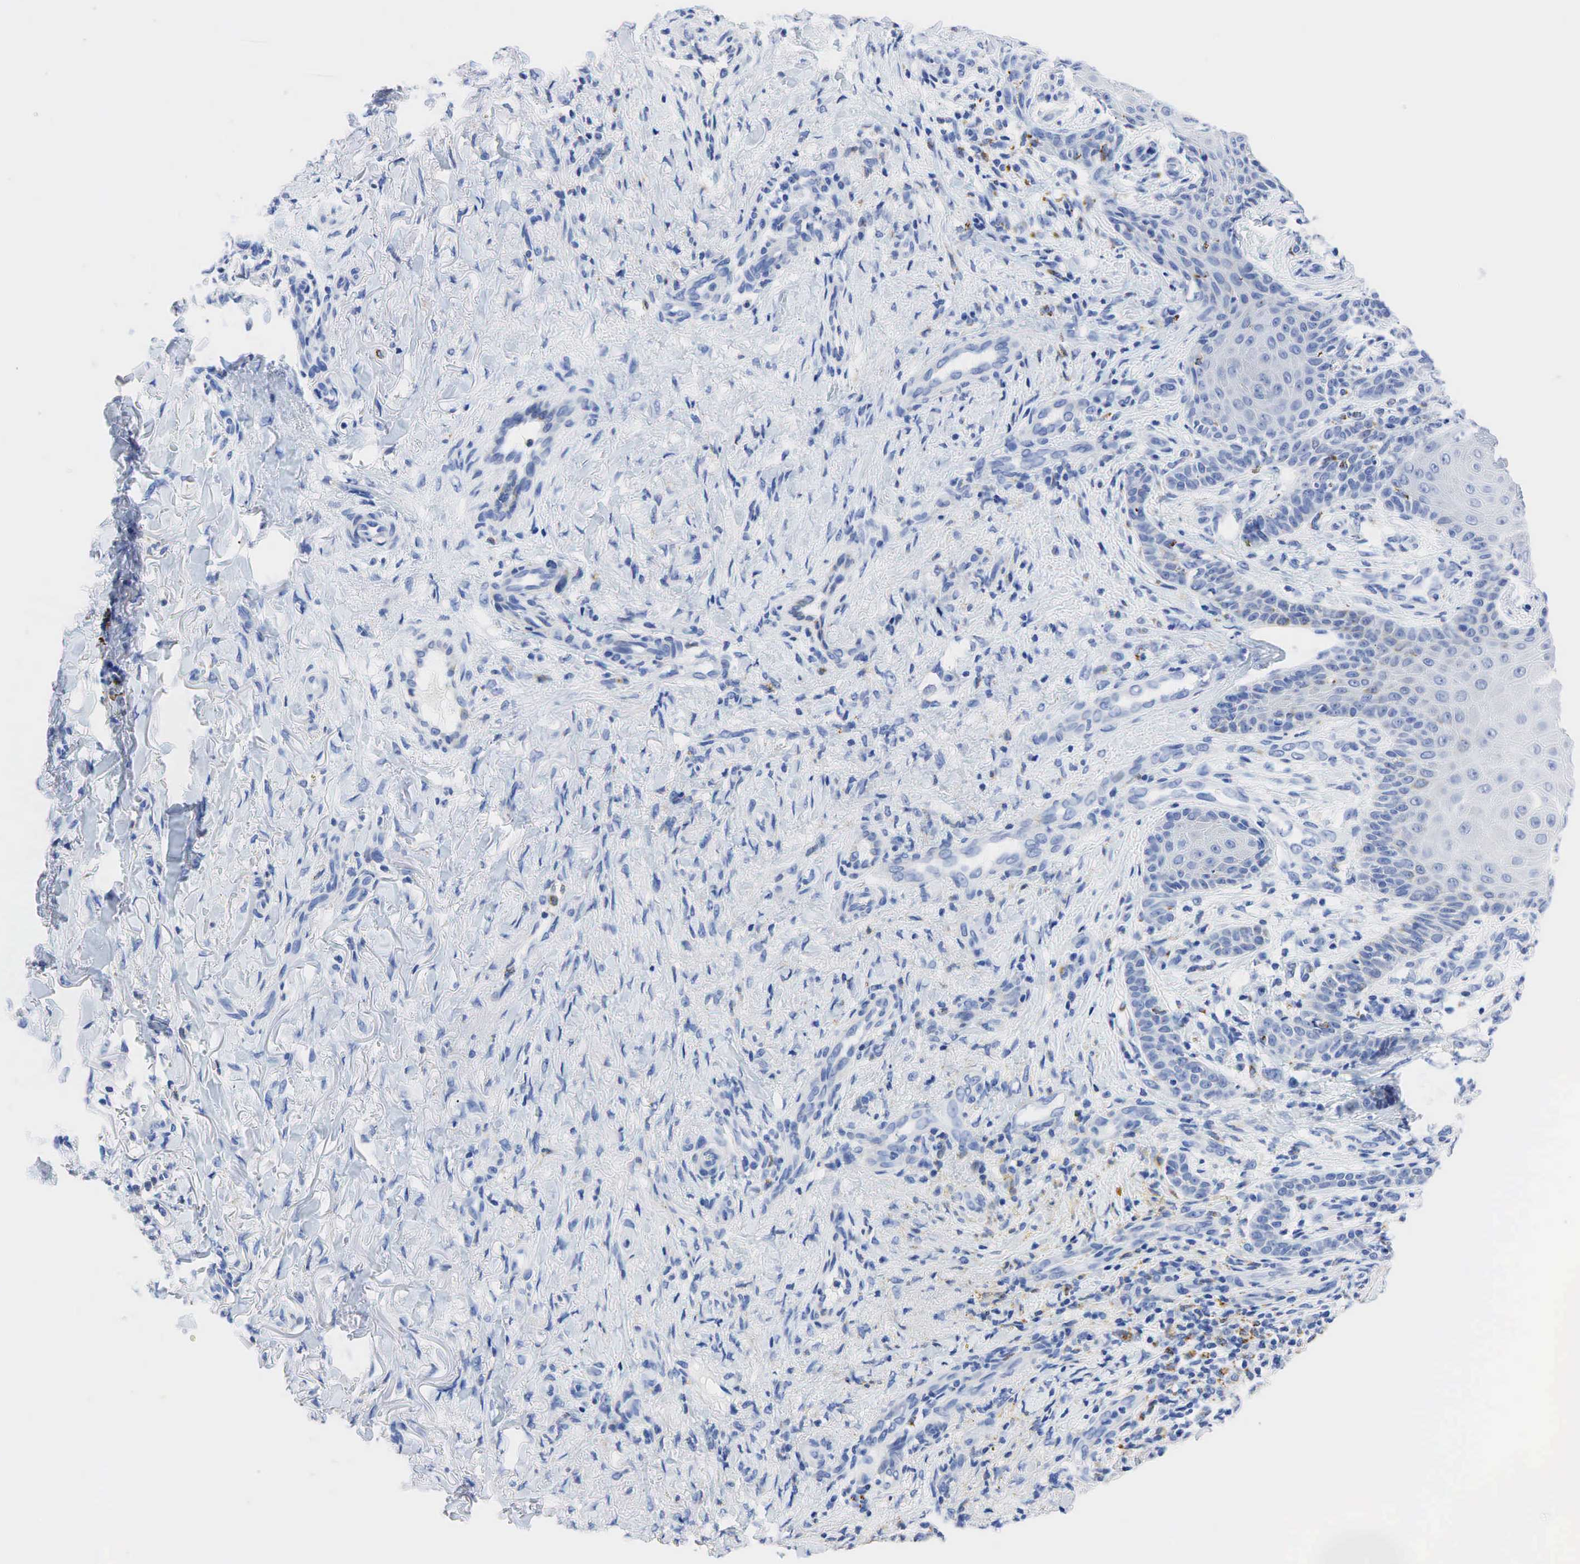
{"staining": {"intensity": "negative", "quantity": "none", "location": "none"}, "tissue": "skin cancer", "cell_type": "Tumor cells", "image_type": "cancer", "snomed": [{"axis": "morphology", "description": "Normal tissue, NOS"}, {"axis": "morphology", "description": "Basal cell carcinoma"}, {"axis": "topography", "description": "Skin"}], "caption": "Skin basal cell carcinoma was stained to show a protein in brown. There is no significant staining in tumor cells.", "gene": "SYP", "patient": {"sex": "male", "age": 81}}